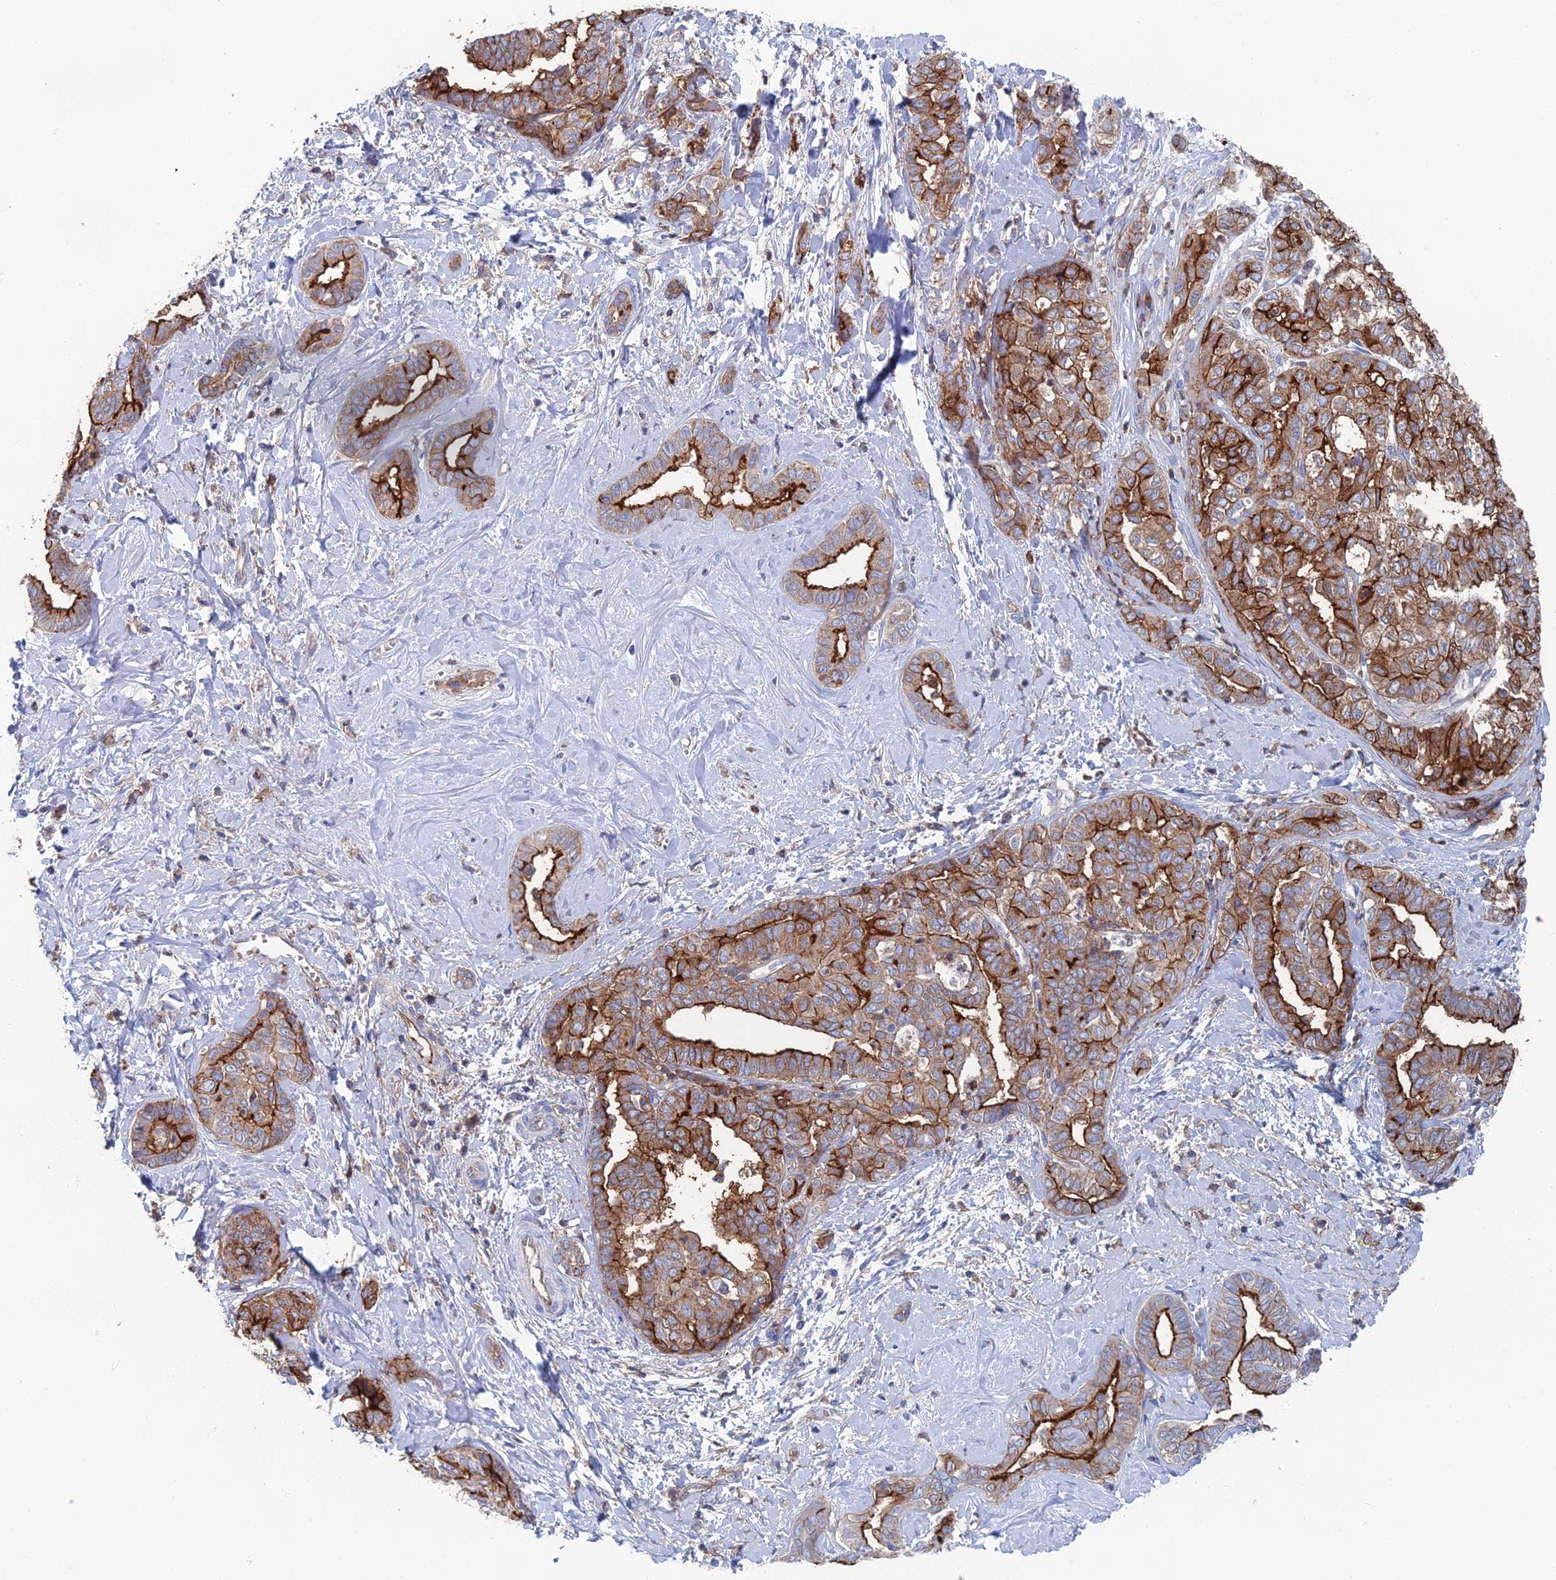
{"staining": {"intensity": "strong", "quantity": "25%-75%", "location": "cytoplasmic/membranous"}, "tissue": "liver cancer", "cell_type": "Tumor cells", "image_type": "cancer", "snomed": [{"axis": "morphology", "description": "Cholangiocarcinoma"}, {"axis": "topography", "description": "Liver"}], "caption": "Immunohistochemistry (IHC) micrograph of liver cancer (cholangiocarcinoma) stained for a protein (brown), which shows high levels of strong cytoplasmic/membranous staining in approximately 25%-75% of tumor cells.", "gene": "SNX11", "patient": {"sex": "female", "age": 77}}